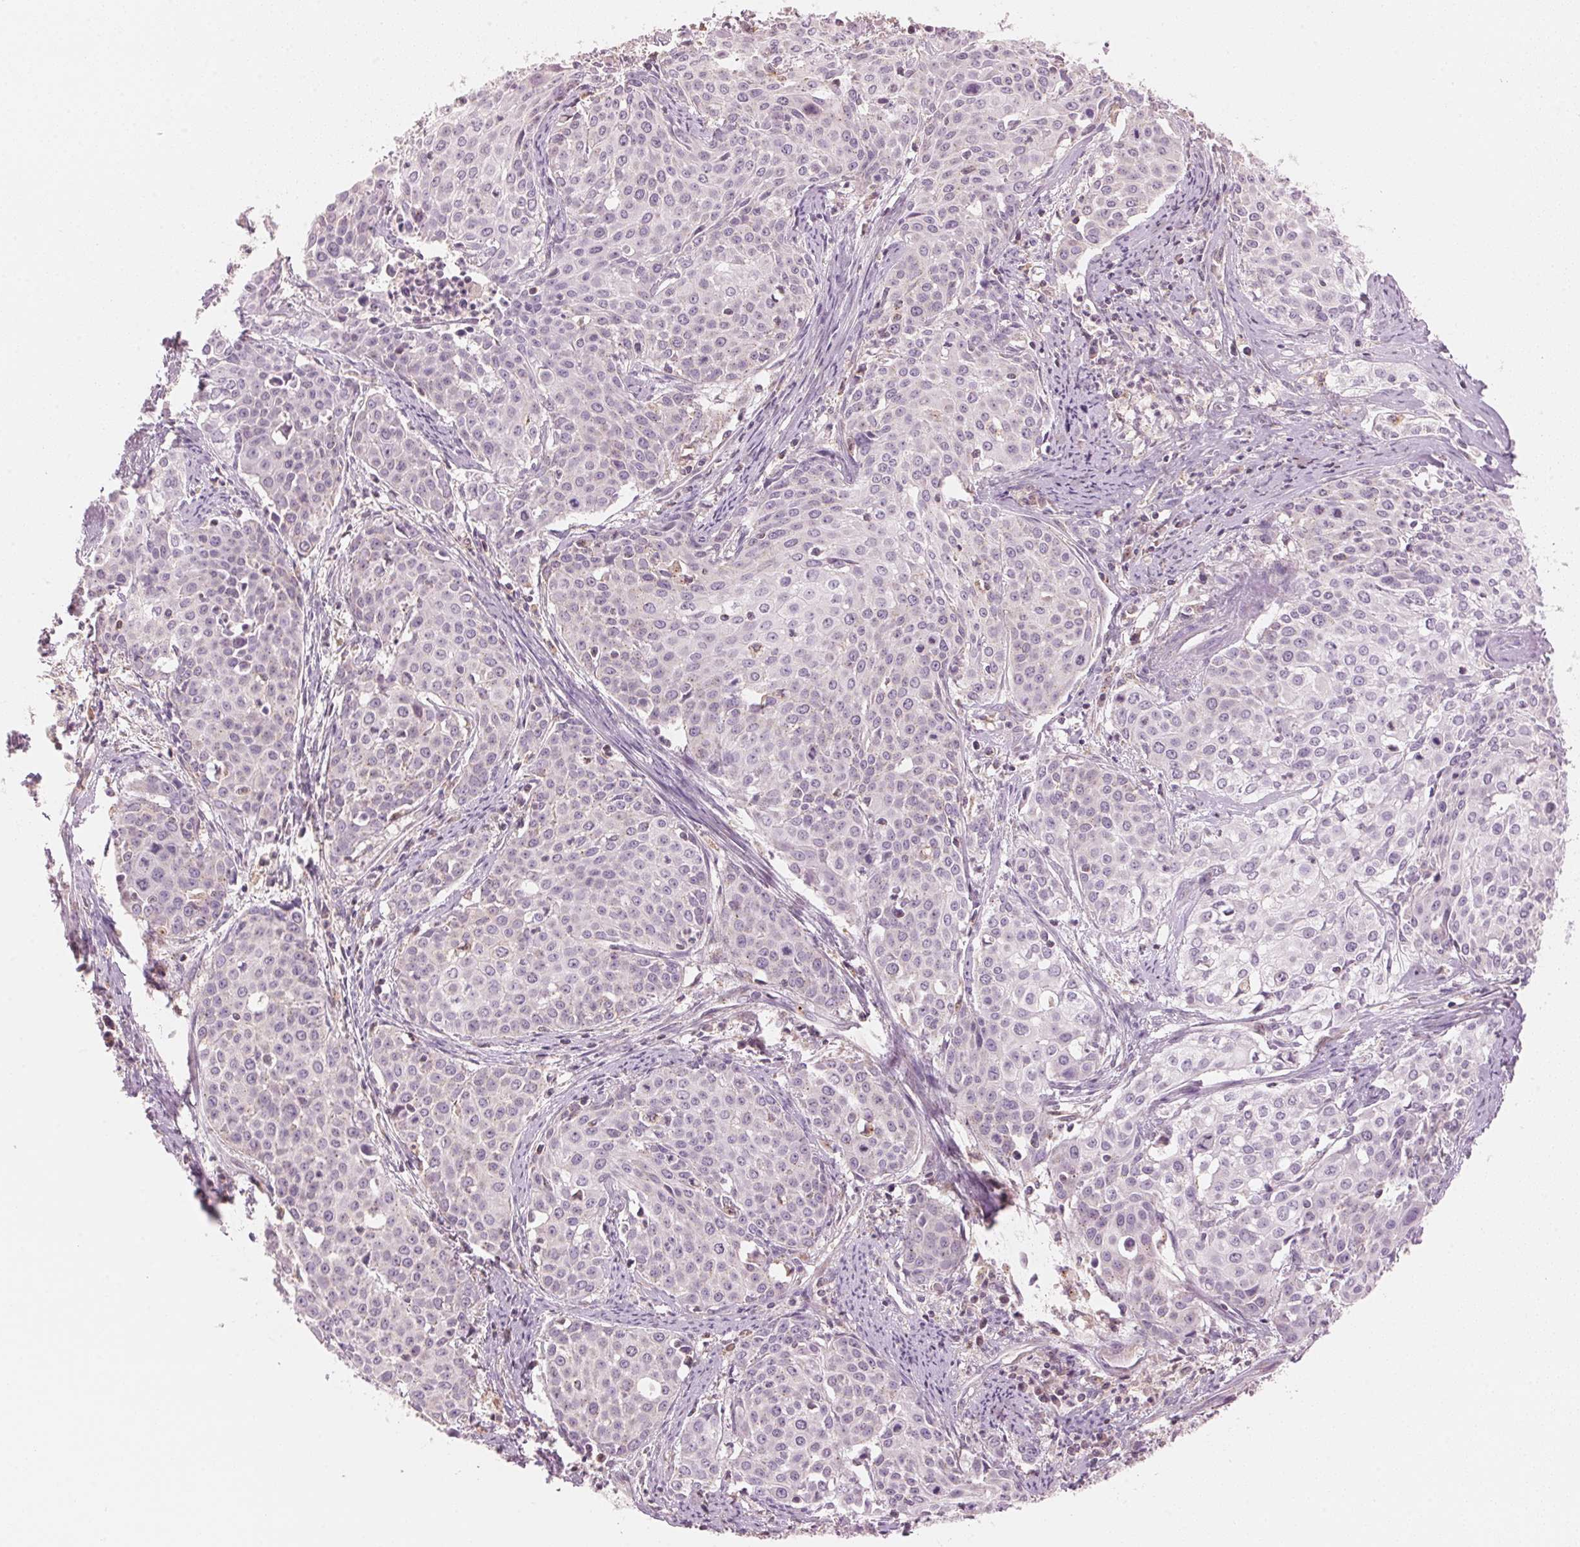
{"staining": {"intensity": "negative", "quantity": "none", "location": "none"}, "tissue": "cervical cancer", "cell_type": "Tumor cells", "image_type": "cancer", "snomed": [{"axis": "morphology", "description": "Squamous cell carcinoma, NOS"}, {"axis": "topography", "description": "Cervix"}], "caption": "Human cervical cancer stained for a protein using immunohistochemistry (IHC) shows no positivity in tumor cells.", "gene": "HOXB13", "patient": {"sex": "female", "age": 39}}